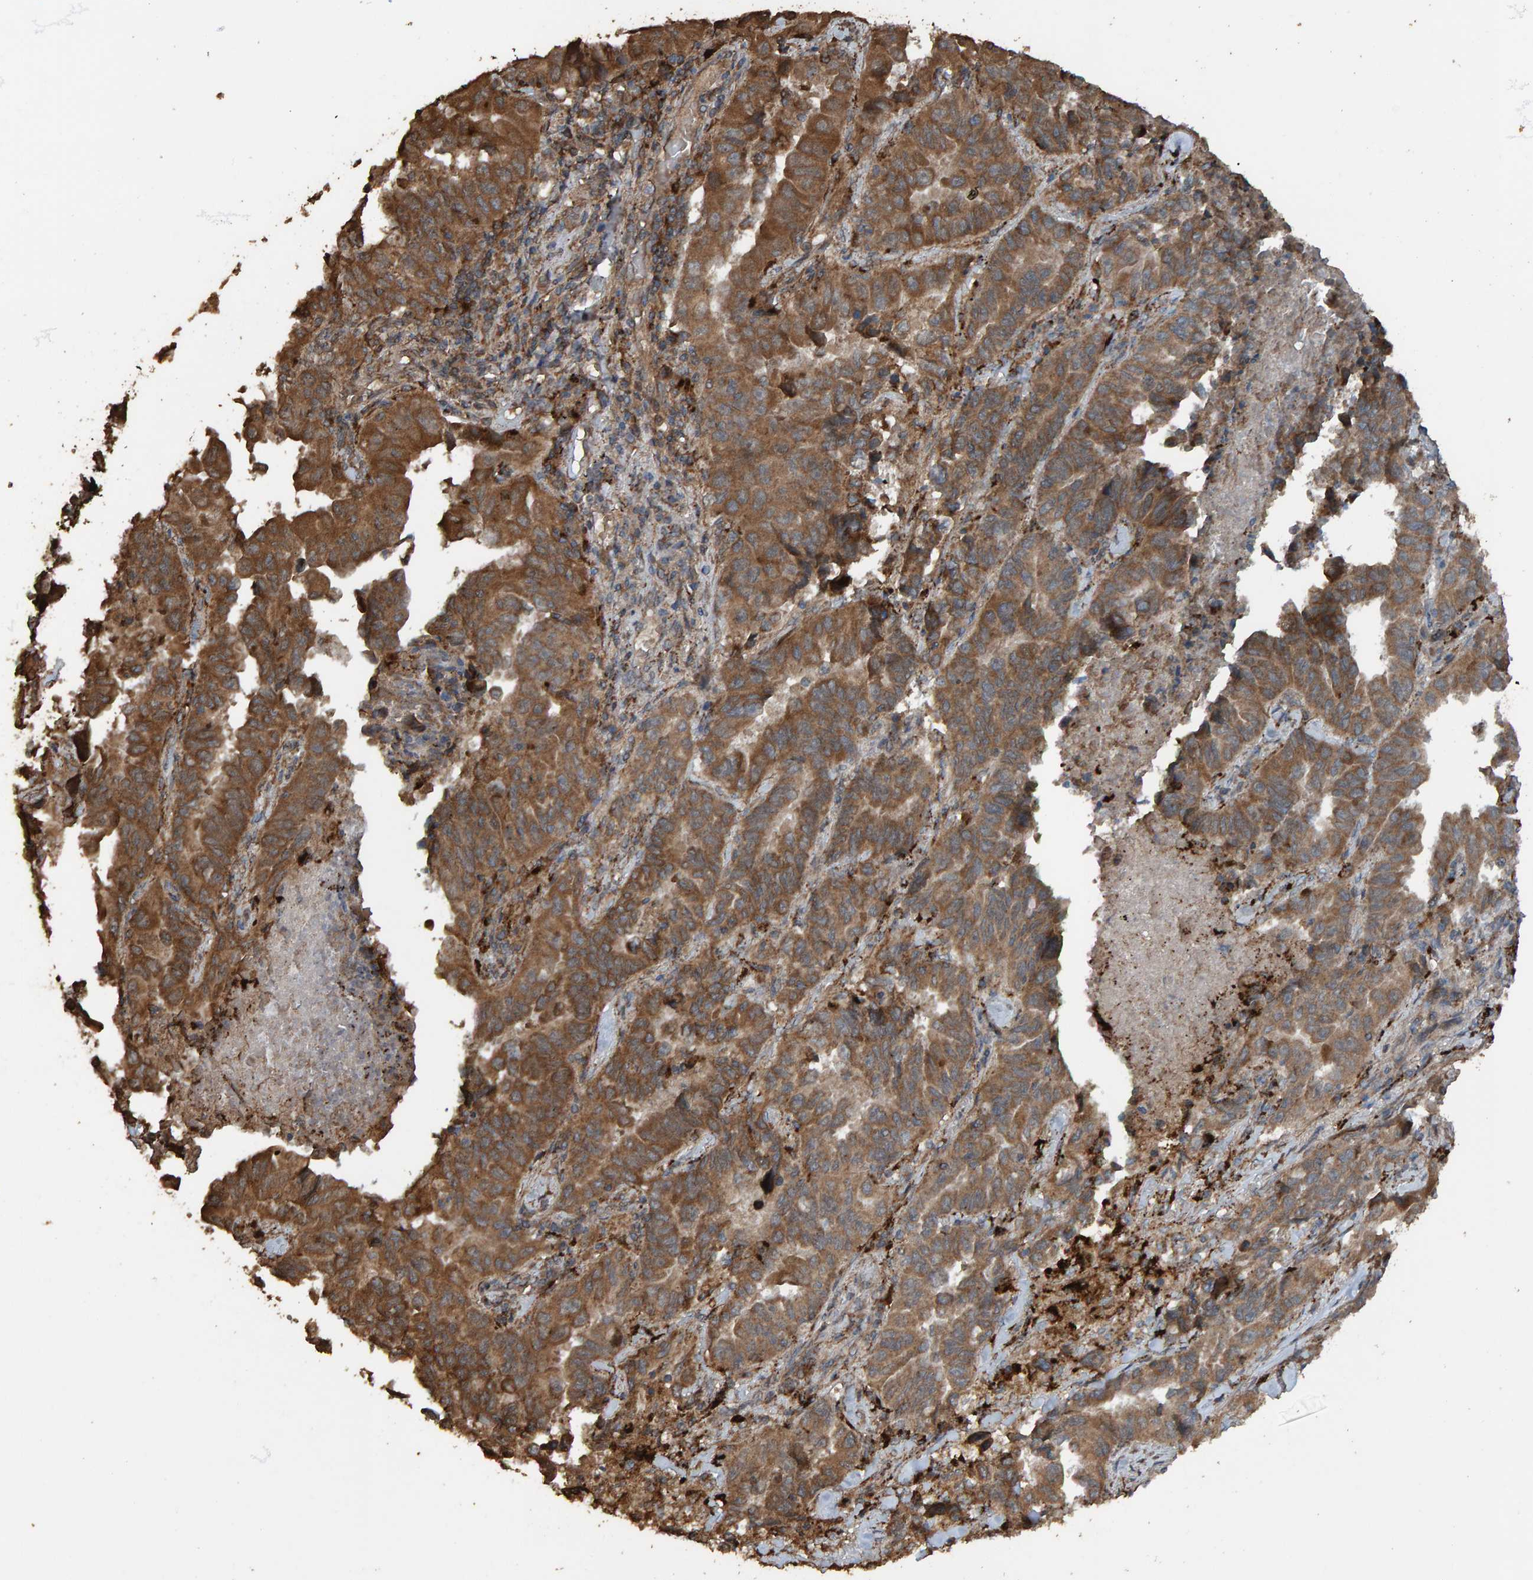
{"staining": {"intensity": "moderate", "quantity": ">75%", "location": "cytoplasmic/membranous"}, "tissue": "lung cancer", "cell_type": "Tumor cells", "image_type": "cancer", "snomed": [{"axis": "morphology", "description": "Adenocarcinoma, NOS"}, {"axis": "topography", "description": "Lung"}], "caption": "A photomicrograph showing moderate cytoplasmic/membranous expression in approximately >75% of tumor cells in lung cancer, as visualized by brown immunohistochemical staining.", "gene": "DUS1L", "patient": {"sex": "female", "age": 51}}